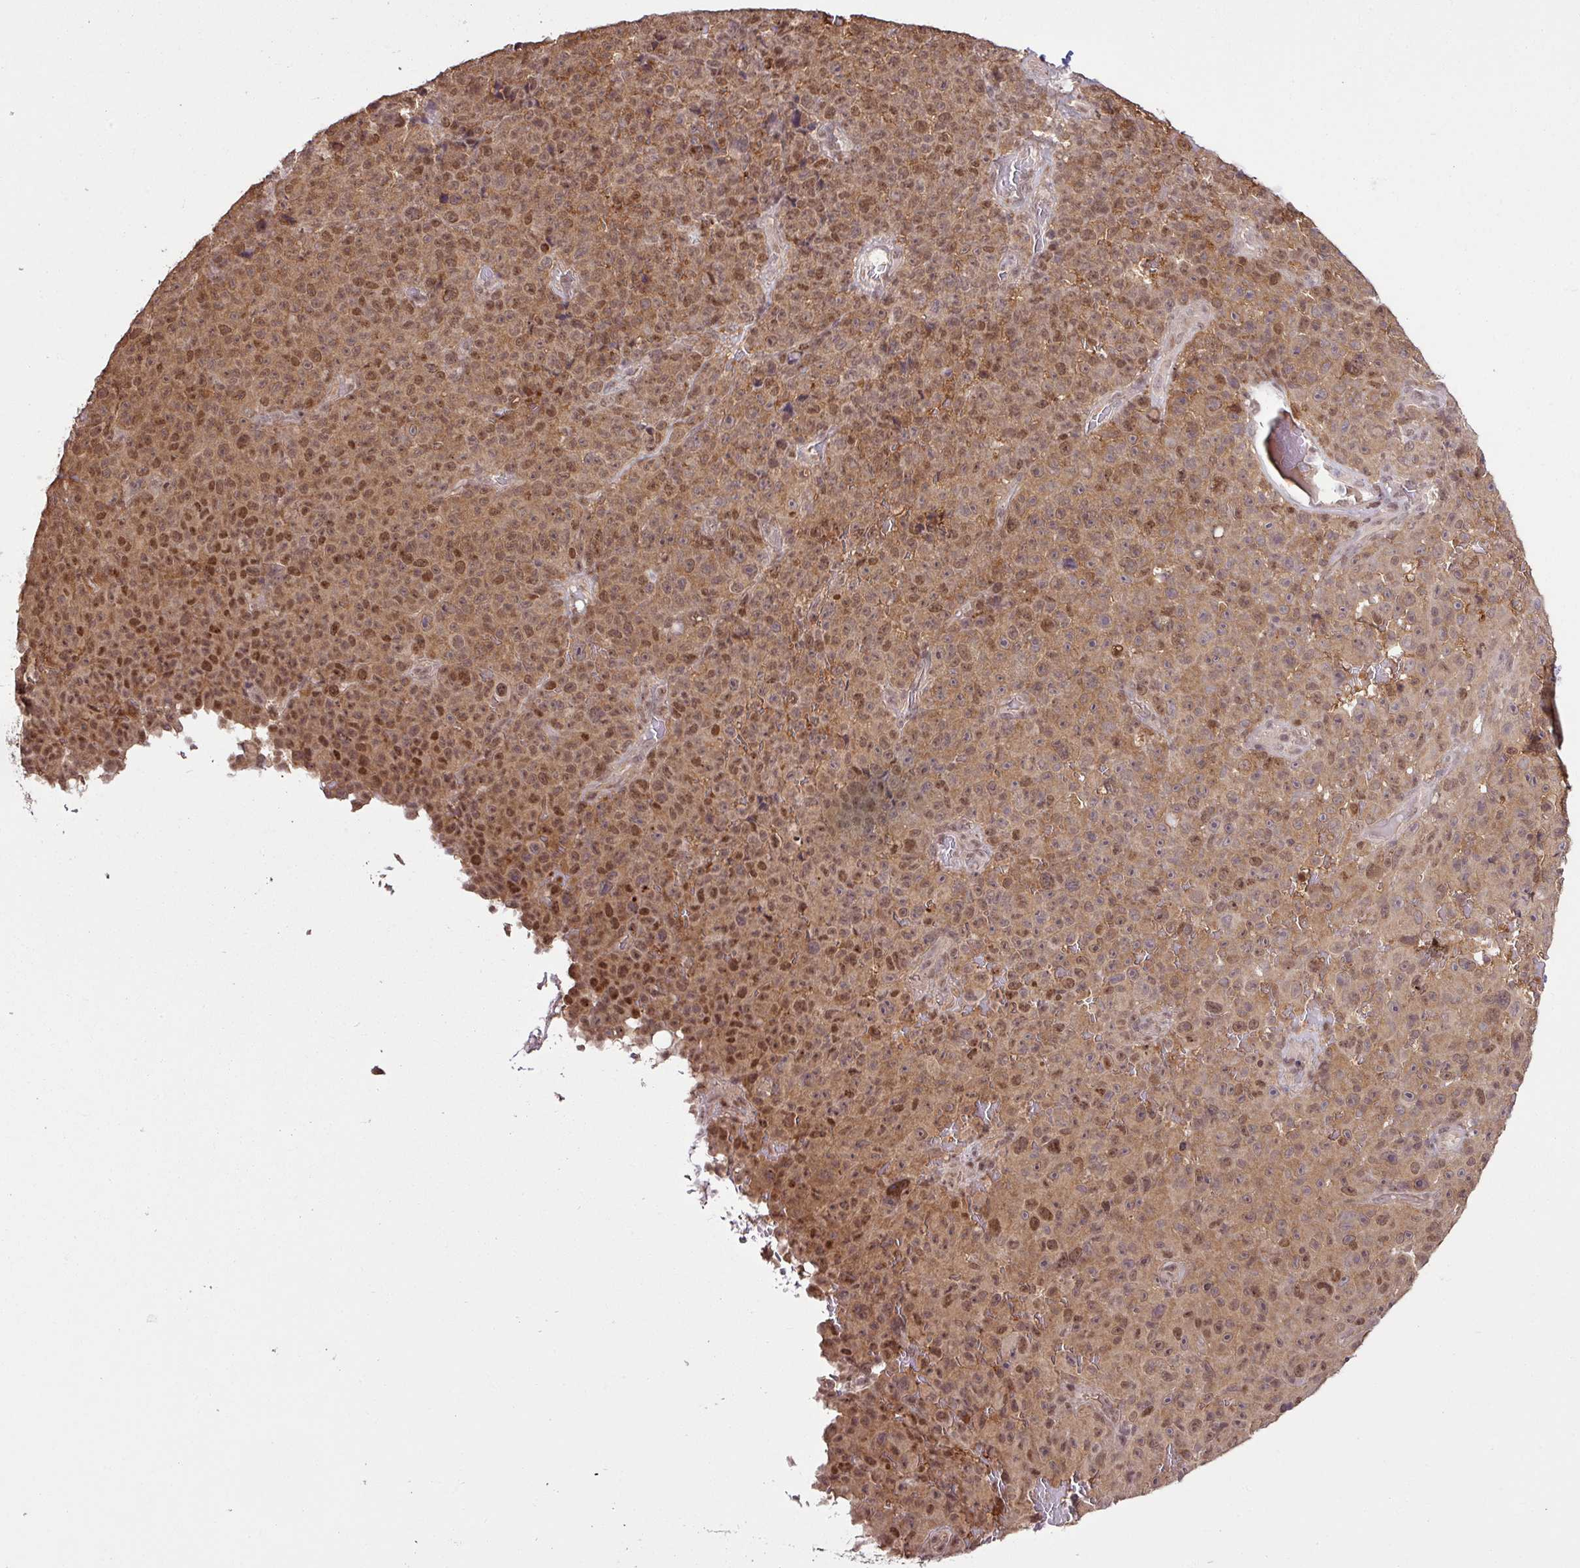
{"staining": {"intensity": "moderate", "quantity": ">75%", "location": "cytoplasmic/membranous,nuclear"}, "tissue": "melanoma", "cell_type": "Tumor cells", "image_type": "cancer", "snomed": [{"axis": "morphology", "description": "Malignant melanoma, NOS"}, {"axis": "topography", "description": "Skin"}], "caption": "Malignant melanoma stained with immunohistochemistry reveals moderate cytoplasmic/membranous and nuclear staining in about >75% of tumor cells.", "gene": "ITPKC", "patient": {"sex": "female", "age": 82}}